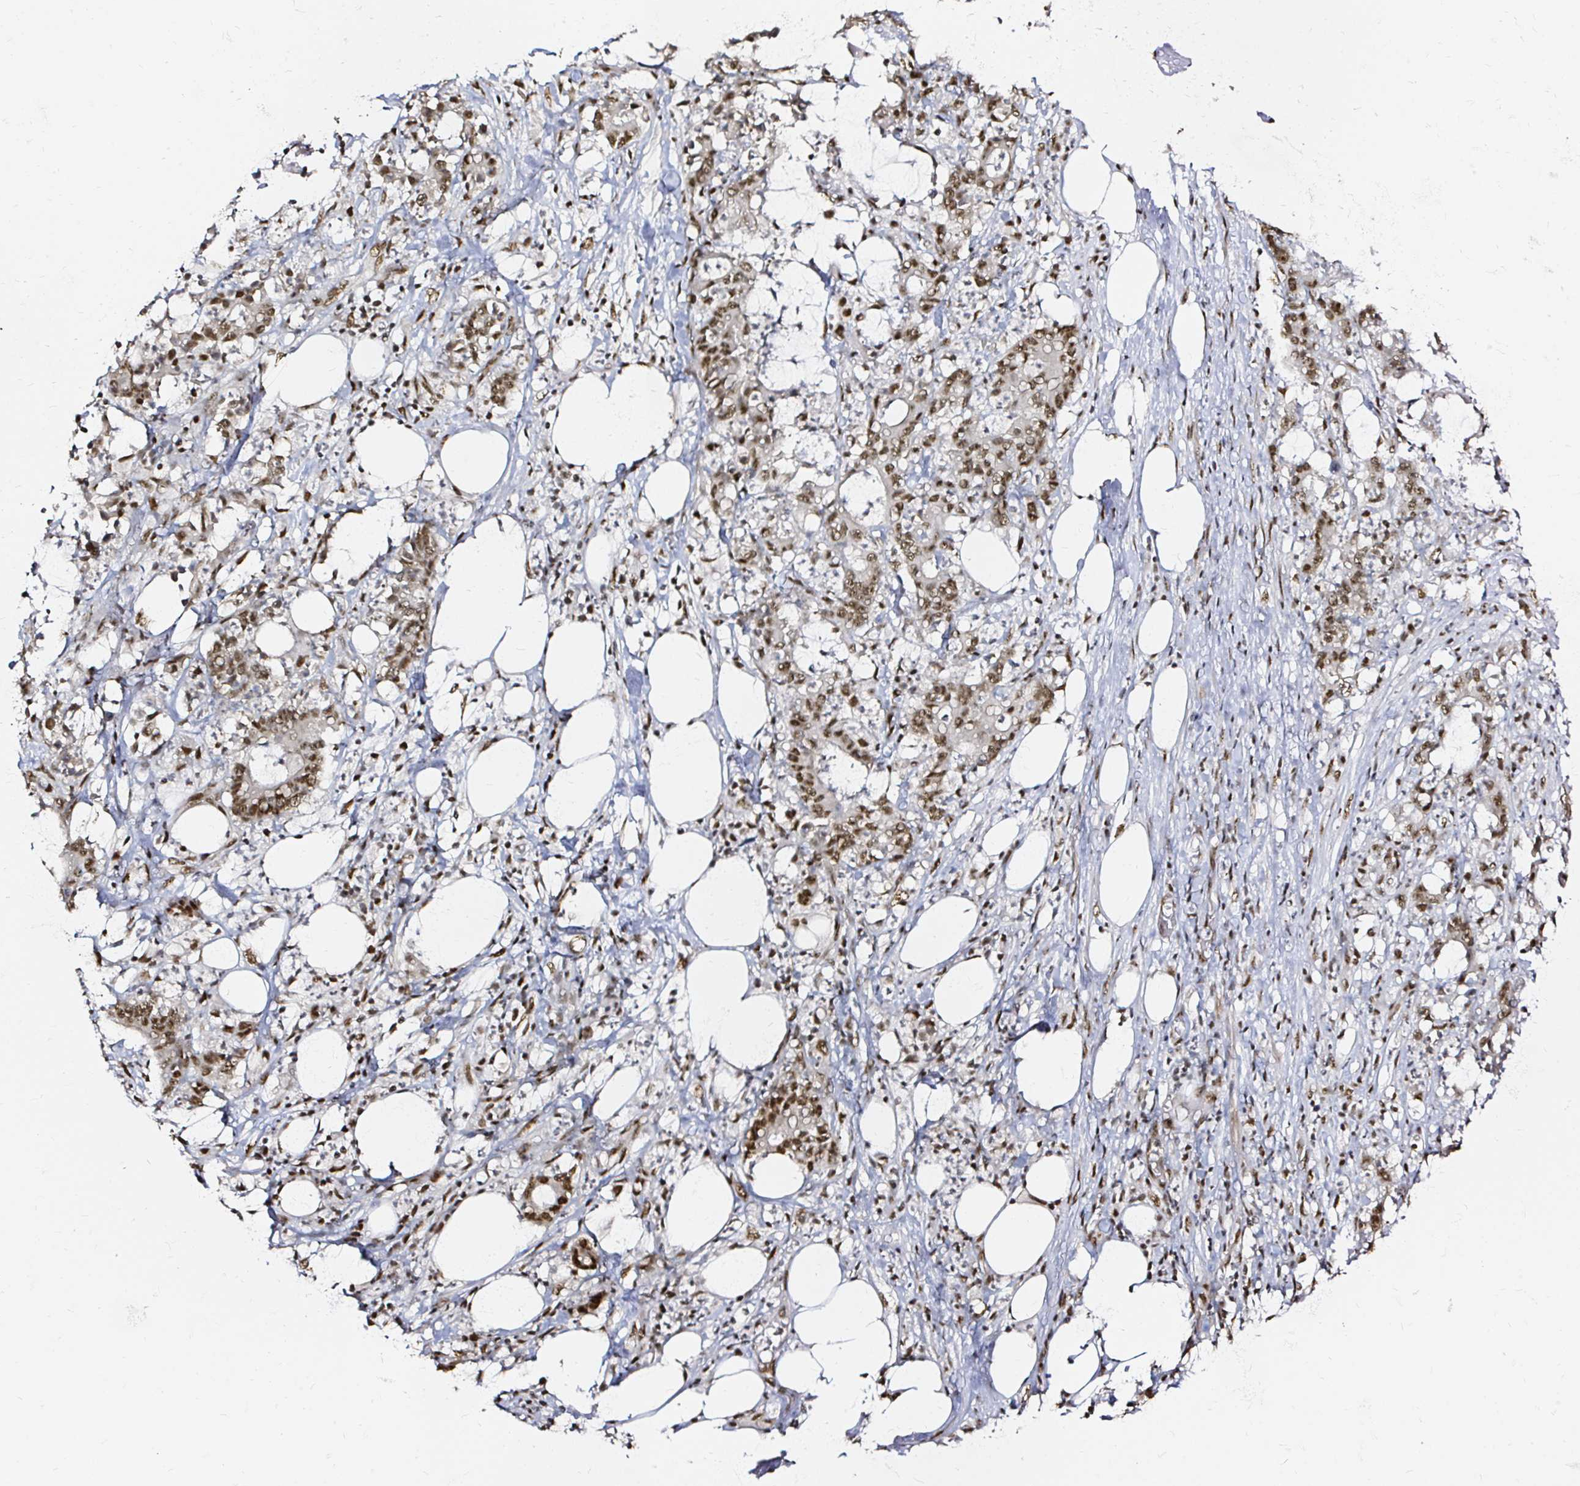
{"staining": {"intensity": "moderate", "quantity": ">75%", "location": "nuclear"}, "tissue": "stomach cancer", "cell_type": "Tumor cells", "image_type": "cancer", "snomed": [{"axis": "morphology", "description": "Adenocarcinoma, NOS"}, {"axis": "topography", "description": "Stomach, upper"}], "caption": "DAB immunohistochemical staining of human stomach cancer shows moderate nuclear protein staining in approximately >75% of tumor cells.", "gene": "SNRPC", "patient": {"sex": "male", "age": 68}}